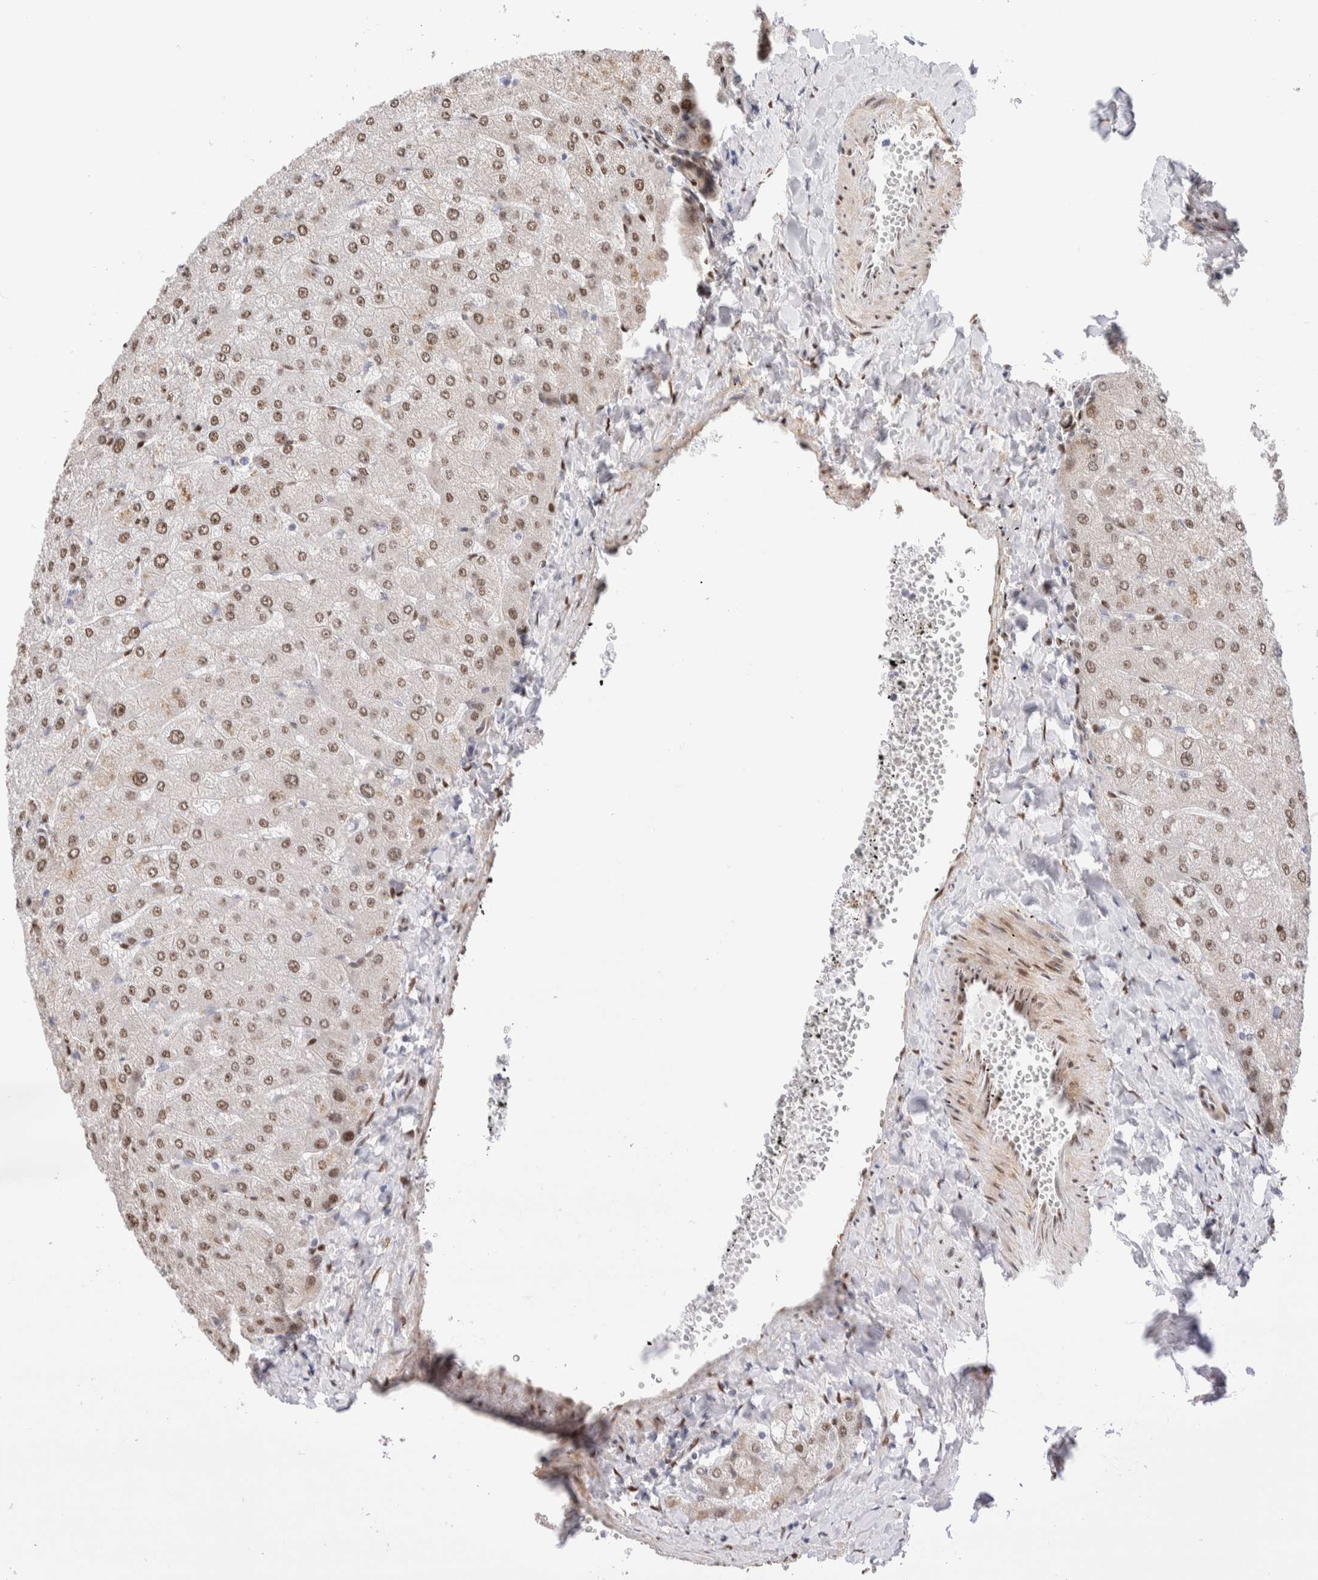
{"staining": {"intensity": "negative", "quantity": "none", "location": "none"}, "tissue": "liver", "cell_type": "Cholangiocytes", "image_type": "normal", "snomed": [{"axis": "morphology", "description": "Normal tissue, NOS"}, {"axis": "topography", "description": "Liver"}], "caption": "The photomicrograph displays no staining of cholangiocytes in benign liver.", "gene": "NSMAF", "patient": {"sex": "male", "age": 55}}